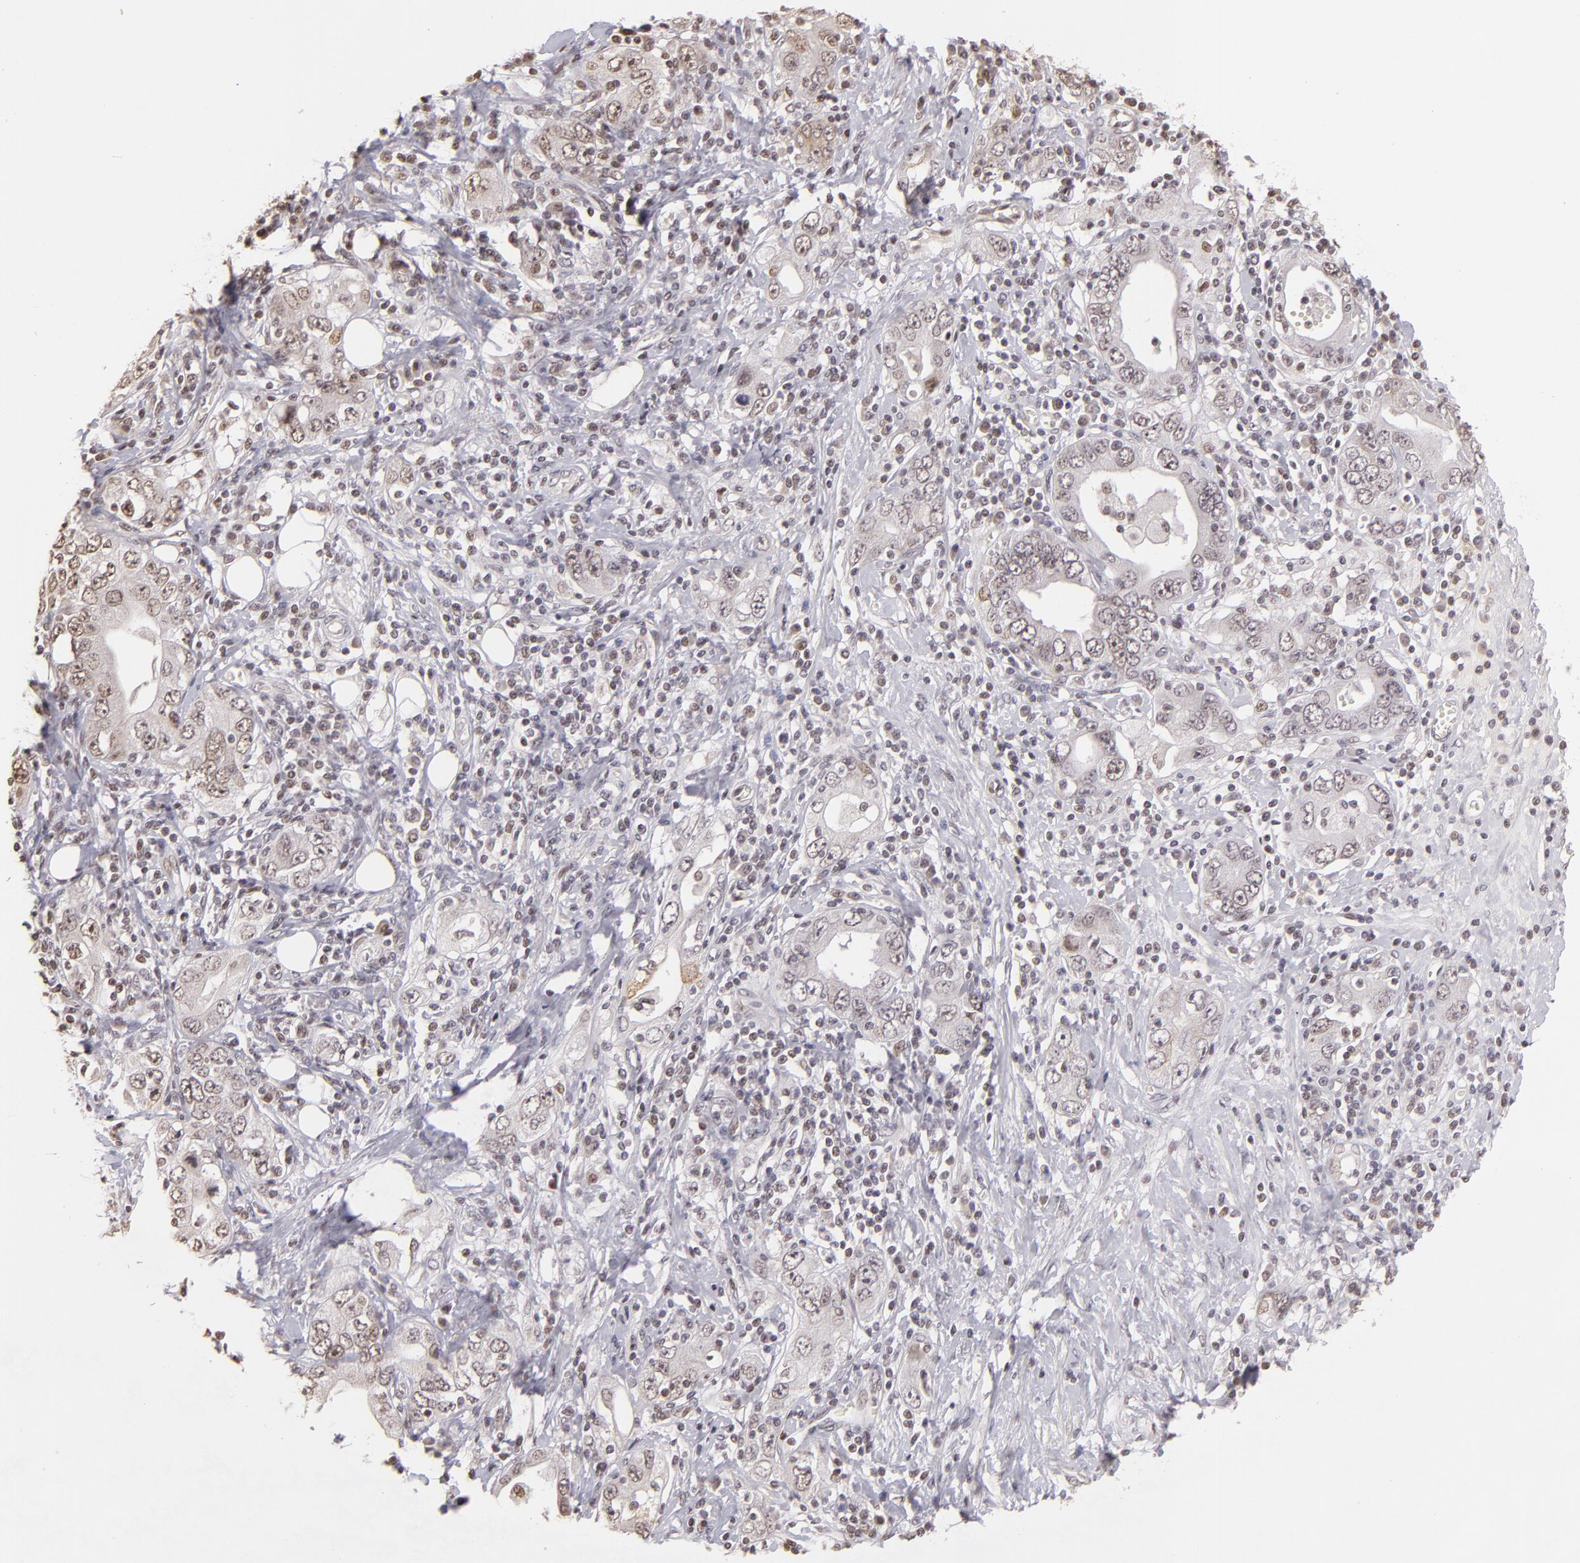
{"staining": {"intensity": "weak", "quantity": "<25%", "location": "nuclear"}, "tissue": "stomach cancer", "cell_type": "Tumor cells", "image_type": "cancer", "snomed": [{"axis": "morphology", "description": "Adenocarcinoma, NOS"}, {"axis": "topography", "description": "Stomach, lower"}], "caption": "Immunohistochemistry (IHC) histopathology image of neoplastic tissue: stomach cancer (adenocarcinoma) stained with DAB reveals no significant protein expression in tumor cells.", "gene": "RARB", "patient": {"sex": "female", "age": 93}}